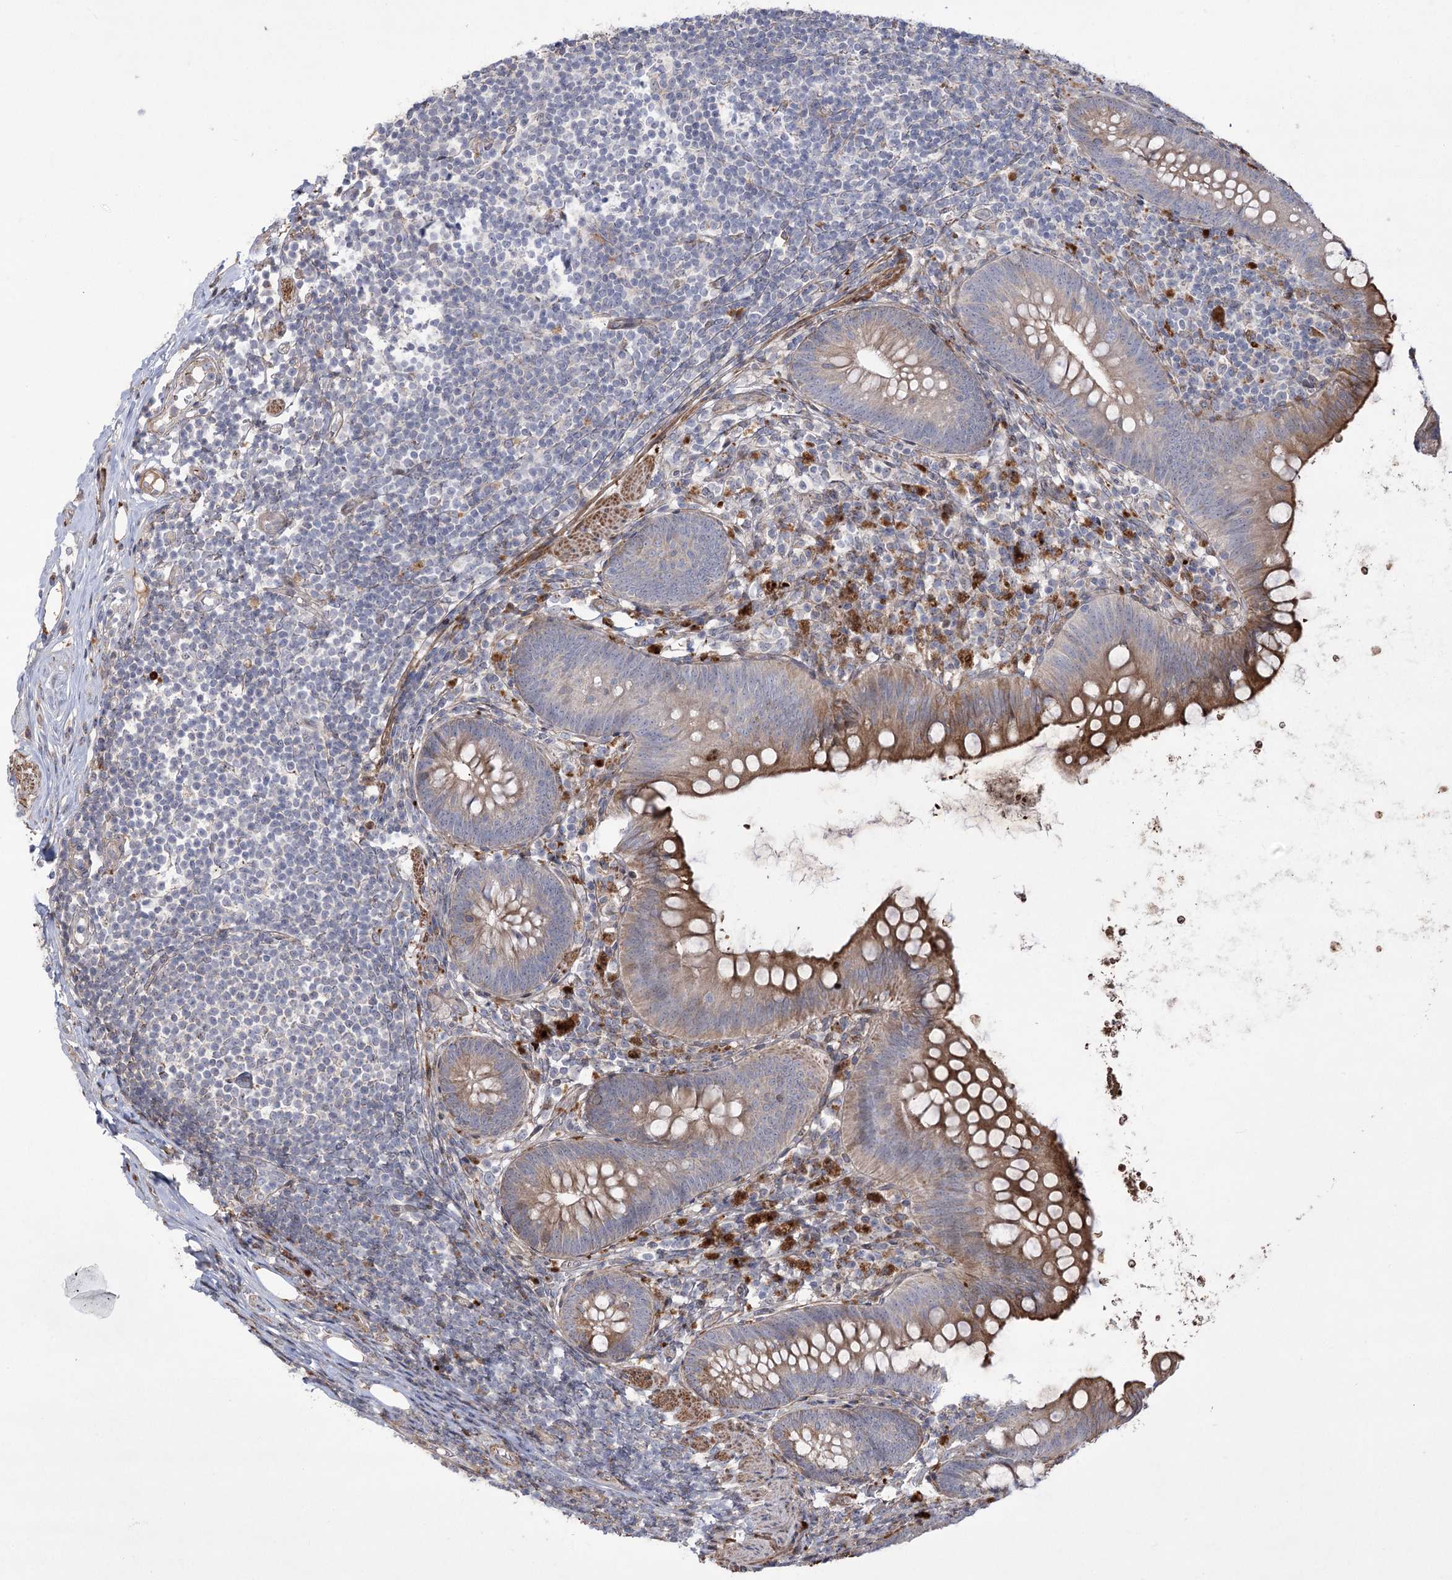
{"staining": {"intensity": "moderate", "quantity": "25%-75%", "location": "cytoplasmic/membranous"}, "tissue": "appendix", "cell_type": "Glandular cells", "image_type": "normal", "snomed": [{"axis": "morphology", "description": "Normal tissue, NOS"}, {"axis": "topography", "description": "Appendix"}], "caption": "Protein staining exhibits moderate cytoplasmic/membranous positivity in approximately 25%-75% of glandular cells in normal appendix.", "gene": "RNF24", "patient": {"sex": "female", "age": 62}}